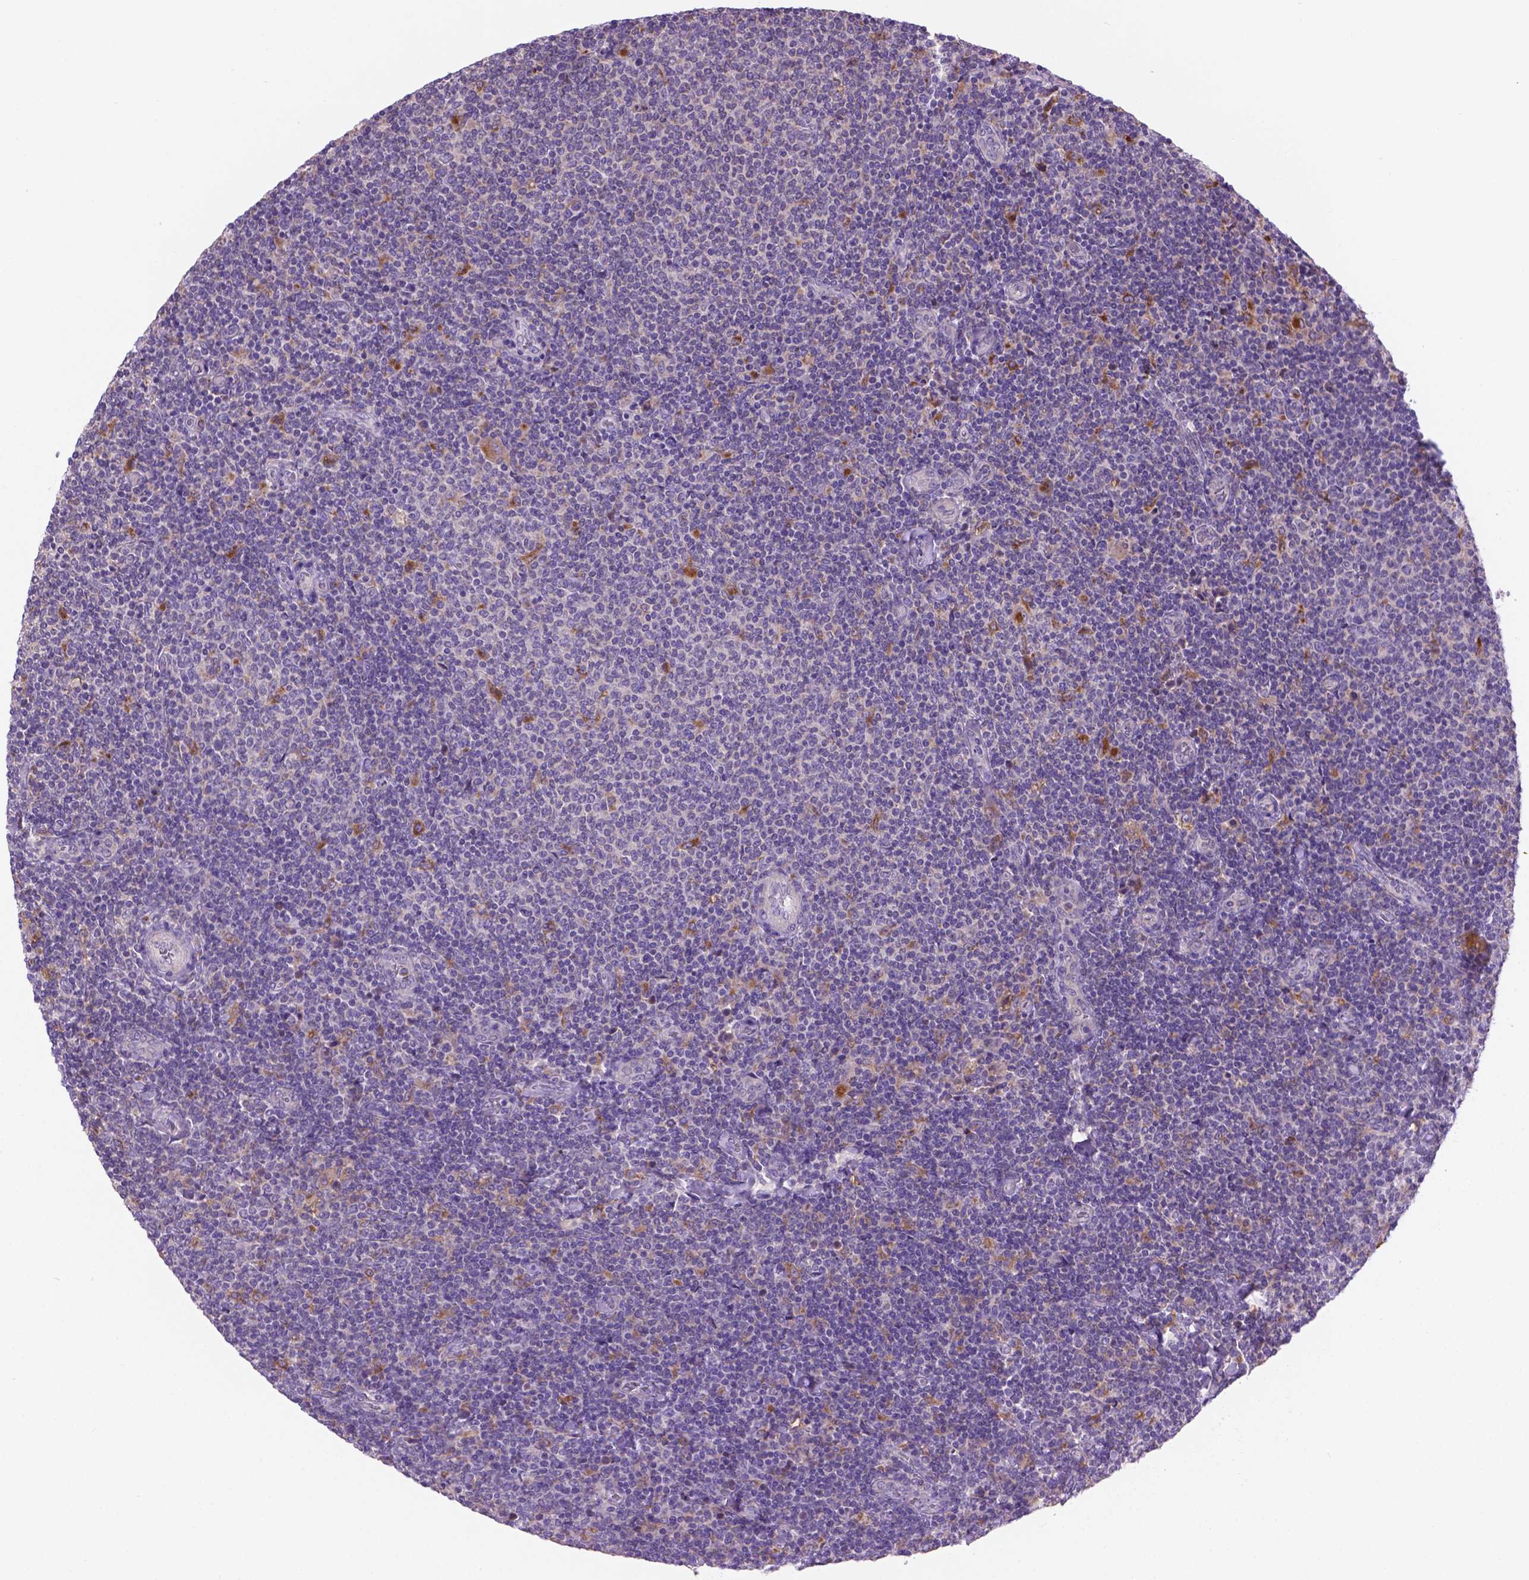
{"staining": {"intensity": "negative", "quantity": "none", "location": "none"}, "tissue": "lymphoma", "cell_type": "Tumor cells", "image_type": "cancer", "snomed": [{"axis": "morphology", "description": "Malignant lymphoma, non-Hodgkin's type, Low grade"}, {"axis": "topography", "description": "Lymph node"}], "caption": "DAB (3,3'-diaminobenzidine) immunohistochemical staining of lymphoma displays no significant staining in tumor cells.", "gene": "CDH7", "patient": {"sex": "male", "age": 52}}